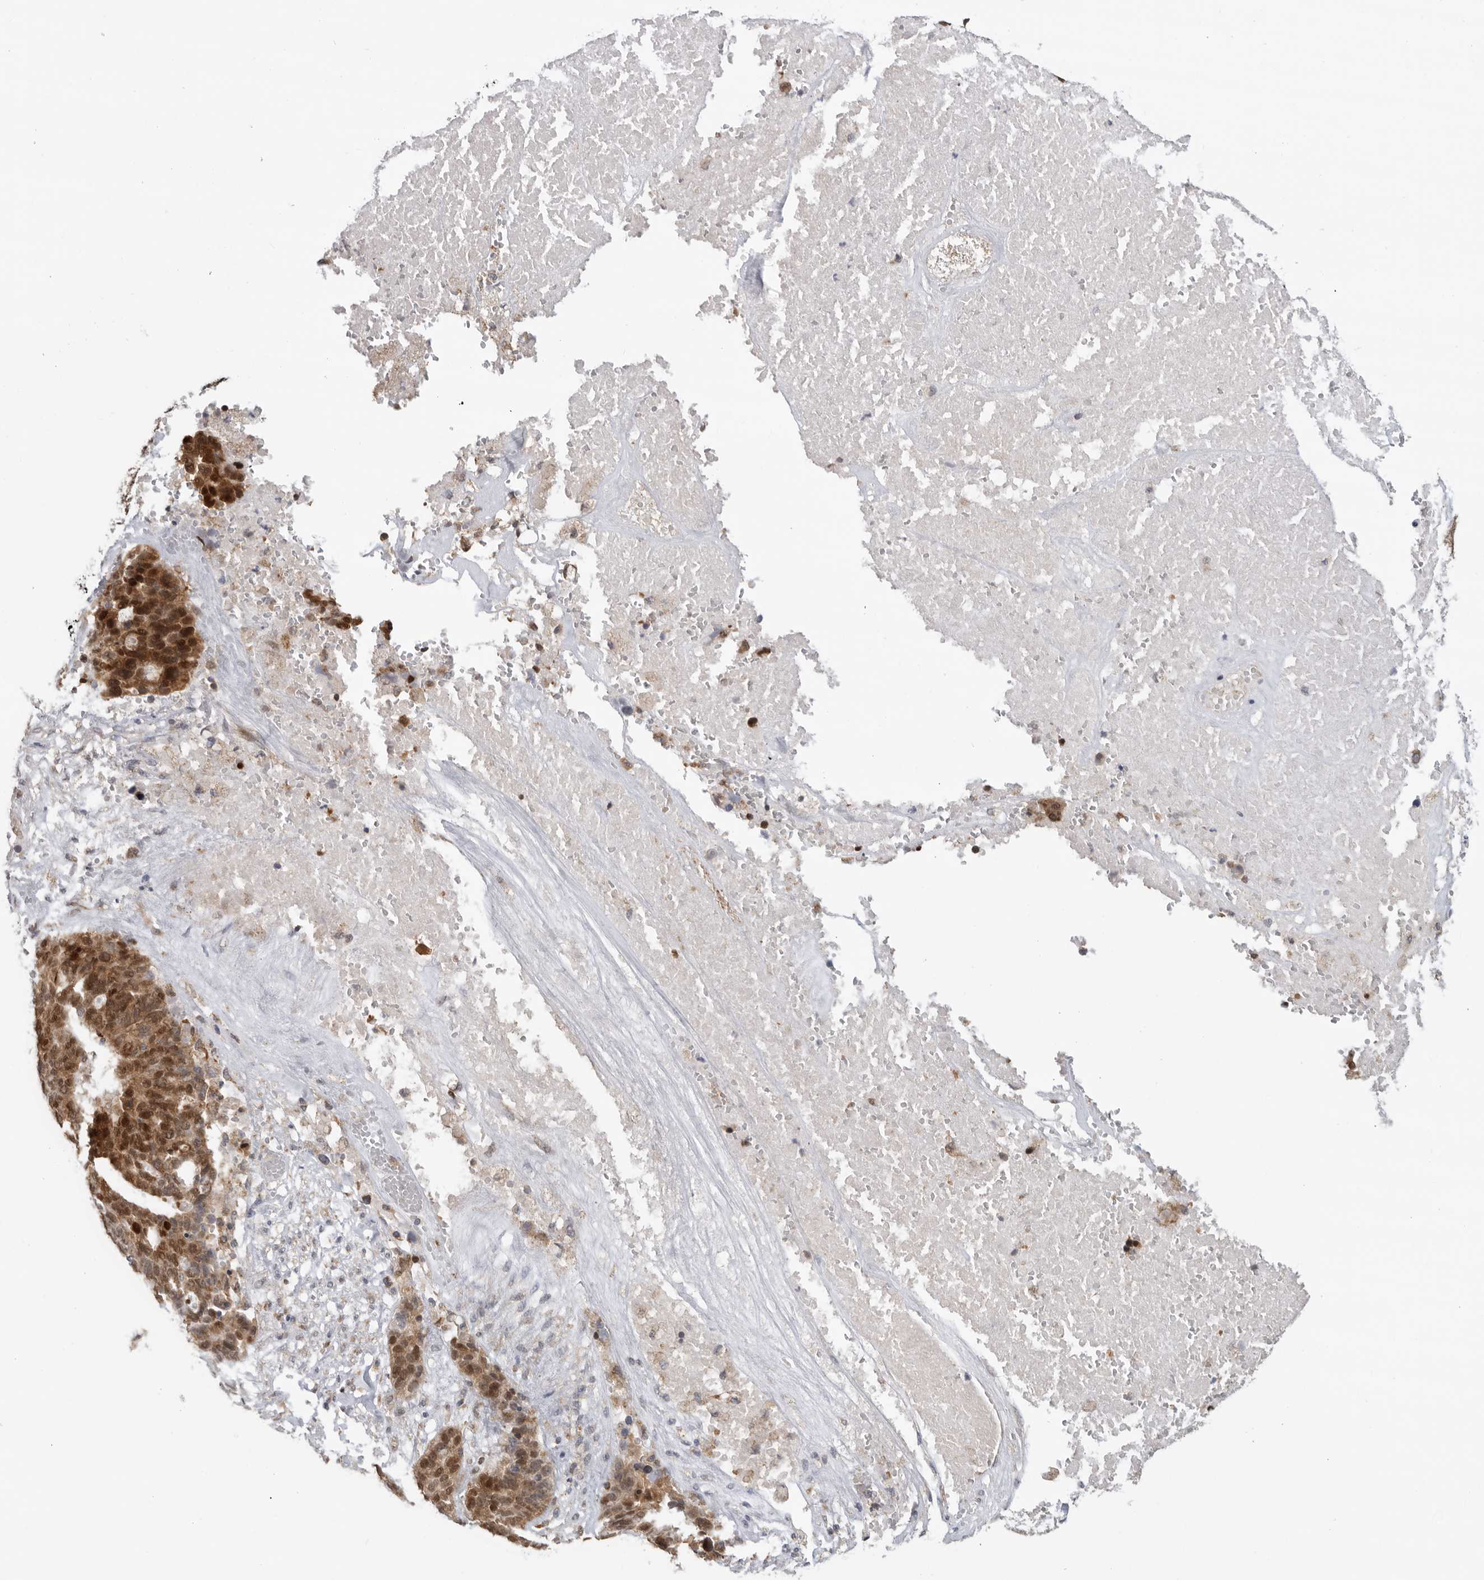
{"staining": {"intensity": "strong", "quantity": ">75%", "location": "cytoplasmic/membranous,nuclear"}, "tissue": "ovarian cancer", "cell_type": "Tumor cells", "image_type": "cancer", "snomed": [{"axis": "morphology", "description": "Cystadenocarcinoma, serous, NOS"}, {"axis": "topography", "description": "Ovary"}], "caption": "IHC (DAB (3,3'-diaminobenzidine)) staining of human ovarian cancer displays strong cytoplasmic/membranous and nuclear protein staining in approximately >75% of tumor cells.", "gene": "DCAF8", "patient": {"sex": "female", "age": 59}}